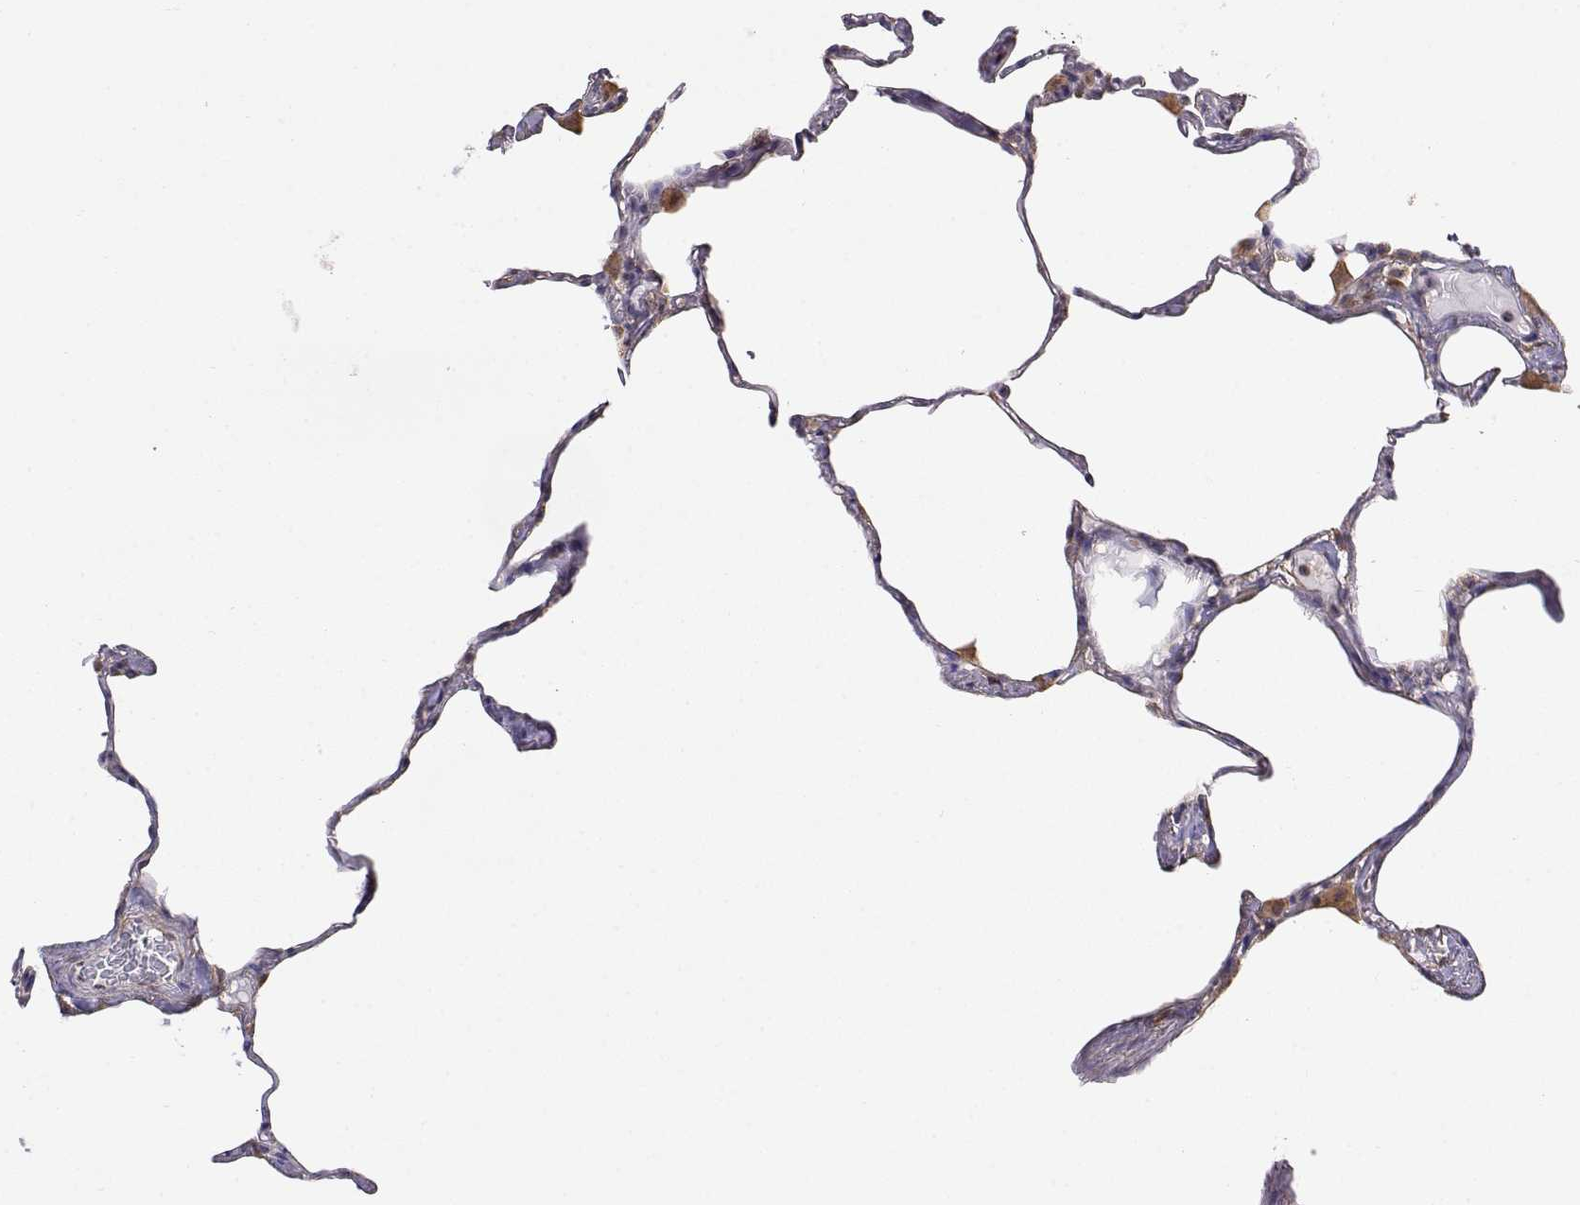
{"staining": {"intensity": "moderate", "quantity": "<25%", "location": "cytoplasmic/membranous"}, "tissue": "lung", "cell_type": "Alveolar cells", "image_type": "normal", "snomed": [{"axis": "morphology", "description": "Normal tissue, NOS"}, {"axis": "topography", "description": "Lung"}], "caption": "Lung stained with IHC reveals moderate cytoplasmic/membranous staining in approximately <25% of alveolar cells. (Brightfield microscopy of DAB IHC at high magnification).", "gene": "PAIP1", "patient": {"sex": "male", "age": 65}}